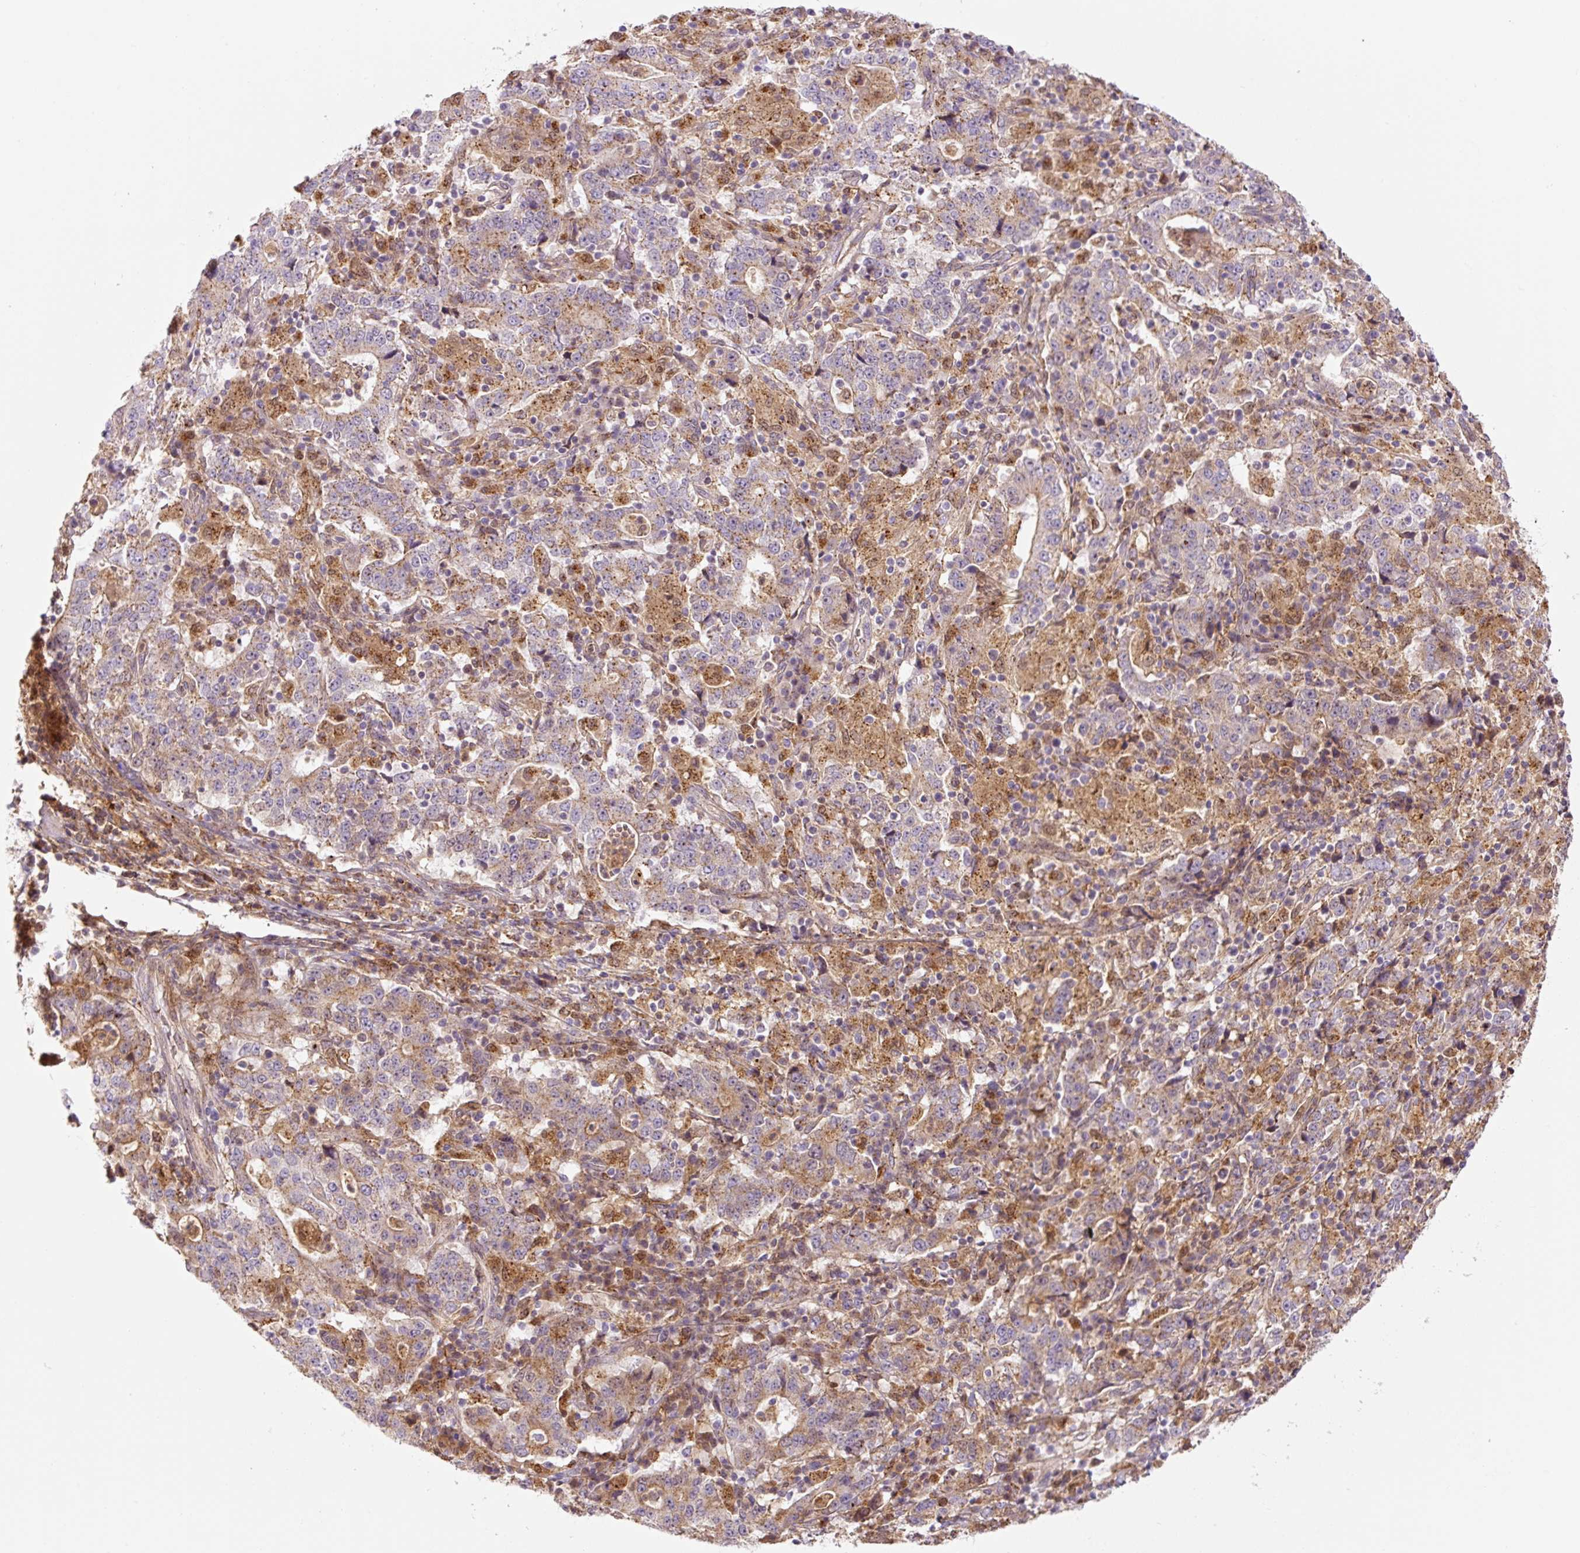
{"staining": {"intensity": "weak", "quantity": "<25%", "location": "cytoplasmic/membranous"}, "tissue": "stomach cancer", "cell_type": "Tumor cells", "image_type": "cancer", "snomed": [{"axis": "morphology", "description": "Normal tissue, NOS"}, {"axis": "morphology", "description": "Adenocarcinoma, NOS"}, {"axis": "topography", "description": "Stomach, upper"}, {"axis": "topography", "description": "Stomach"}], "caption": "Immunohistochemical staining of human adenocarcinoma (stomach) demonstrates no significant positivity in tumor cells.", "gene": "ZSWIM7", "patient": {"sex": "male", "age": 59}}